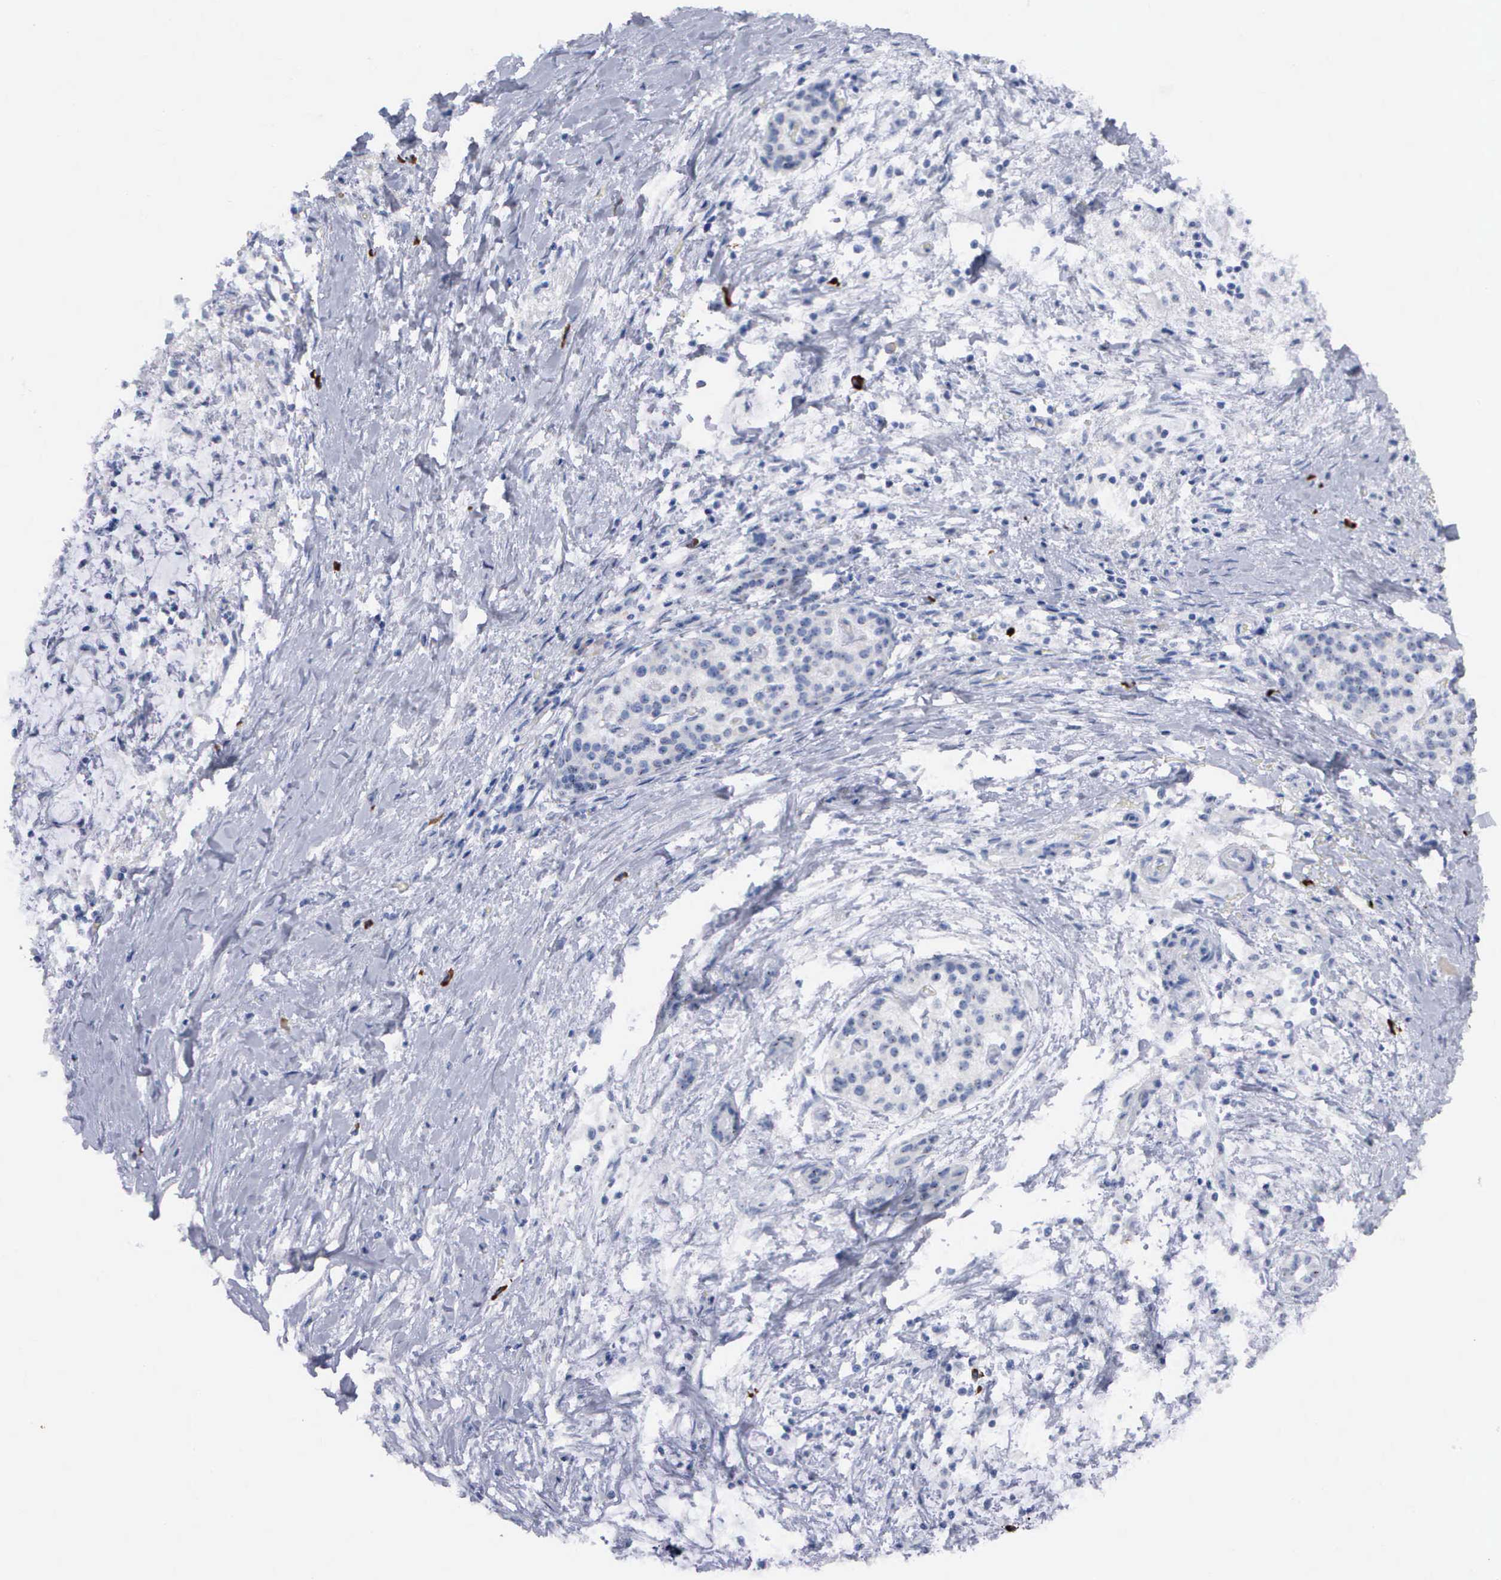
{"staining": {"intensity": "negative", "quantity": "none", "location": "none"}, "tissue": "pancreatic cancer", "cell_type": "Tumor cells", "image_type": "cancer", "snomed": [{"axis": "morphology", "description": "Adenocarcinoma, NOS"}, {"axis": "topography", "description": "Pancreas"}], "caption": "Tumor cells are negative for brown protein staining in pancreatic adenocarcinoma.", "gene": "ASPHD2", "patient": {"sex": "female", "age": 64}}